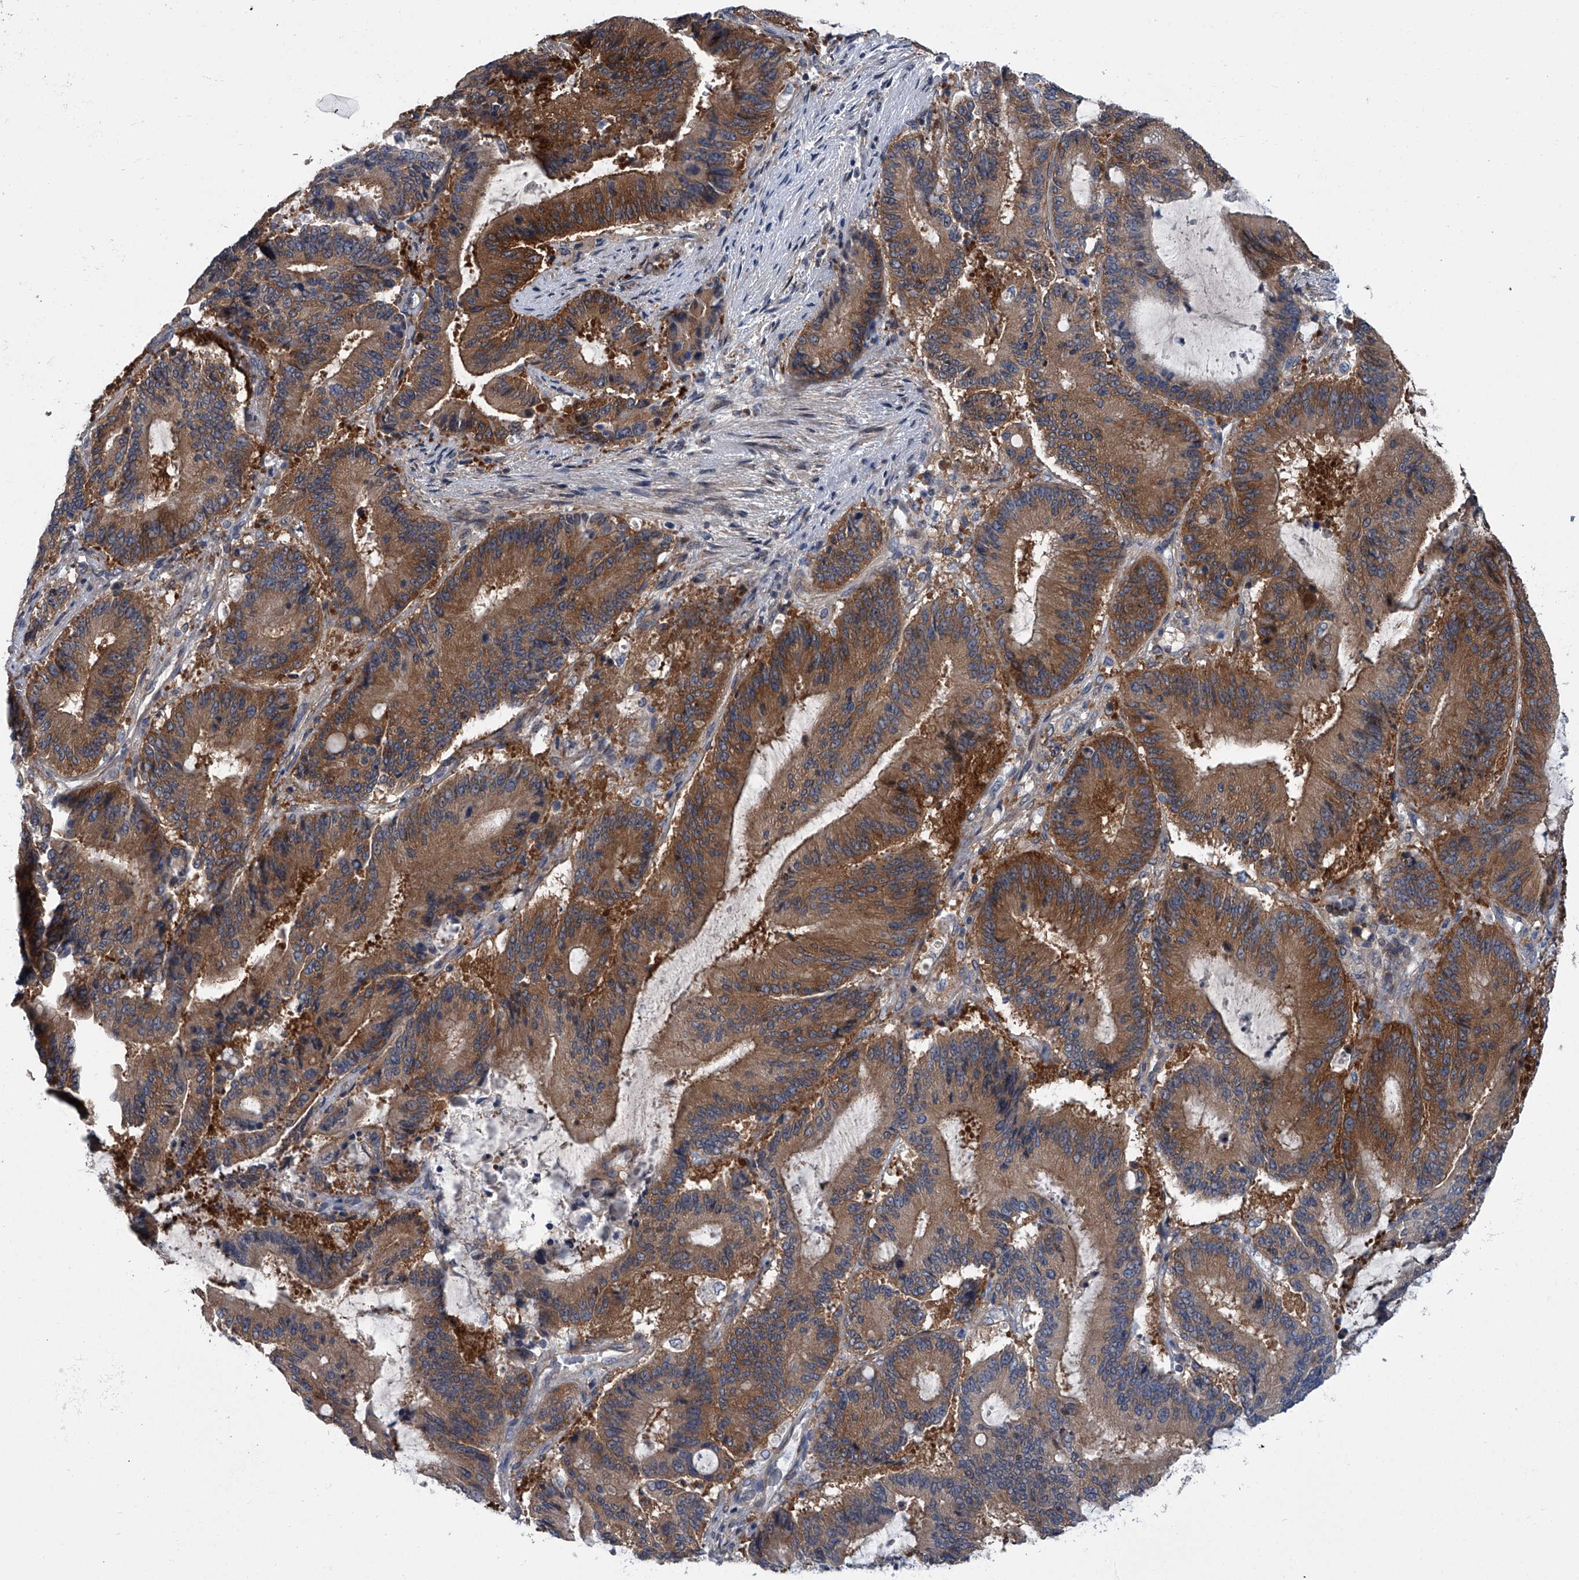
{"staining": {"intensity": "strong", "quantity": ">75%", "location": "cytoplasmic/membranous"}, "tissue": "liver cancer", "cell_type": "Tumor cells", "image_type": "cancer", "snomed": [{"axis": "morphology", "description": "Normal tissue, NOS"}, {"axis": "morphology", "description": "Cholangiocarcinoma"}, {"axis": "topography", "description": "Liver"}, {"axis": "topography", "description": "Peripheral nerve tissue"}], "caption": "A brown stain shows strong cytoplasmic/membranous expression of a protein in human liver cancer tumor cells.", "gene": "PPP2R5D", "patient": {"sex": "female", "age": 73}}